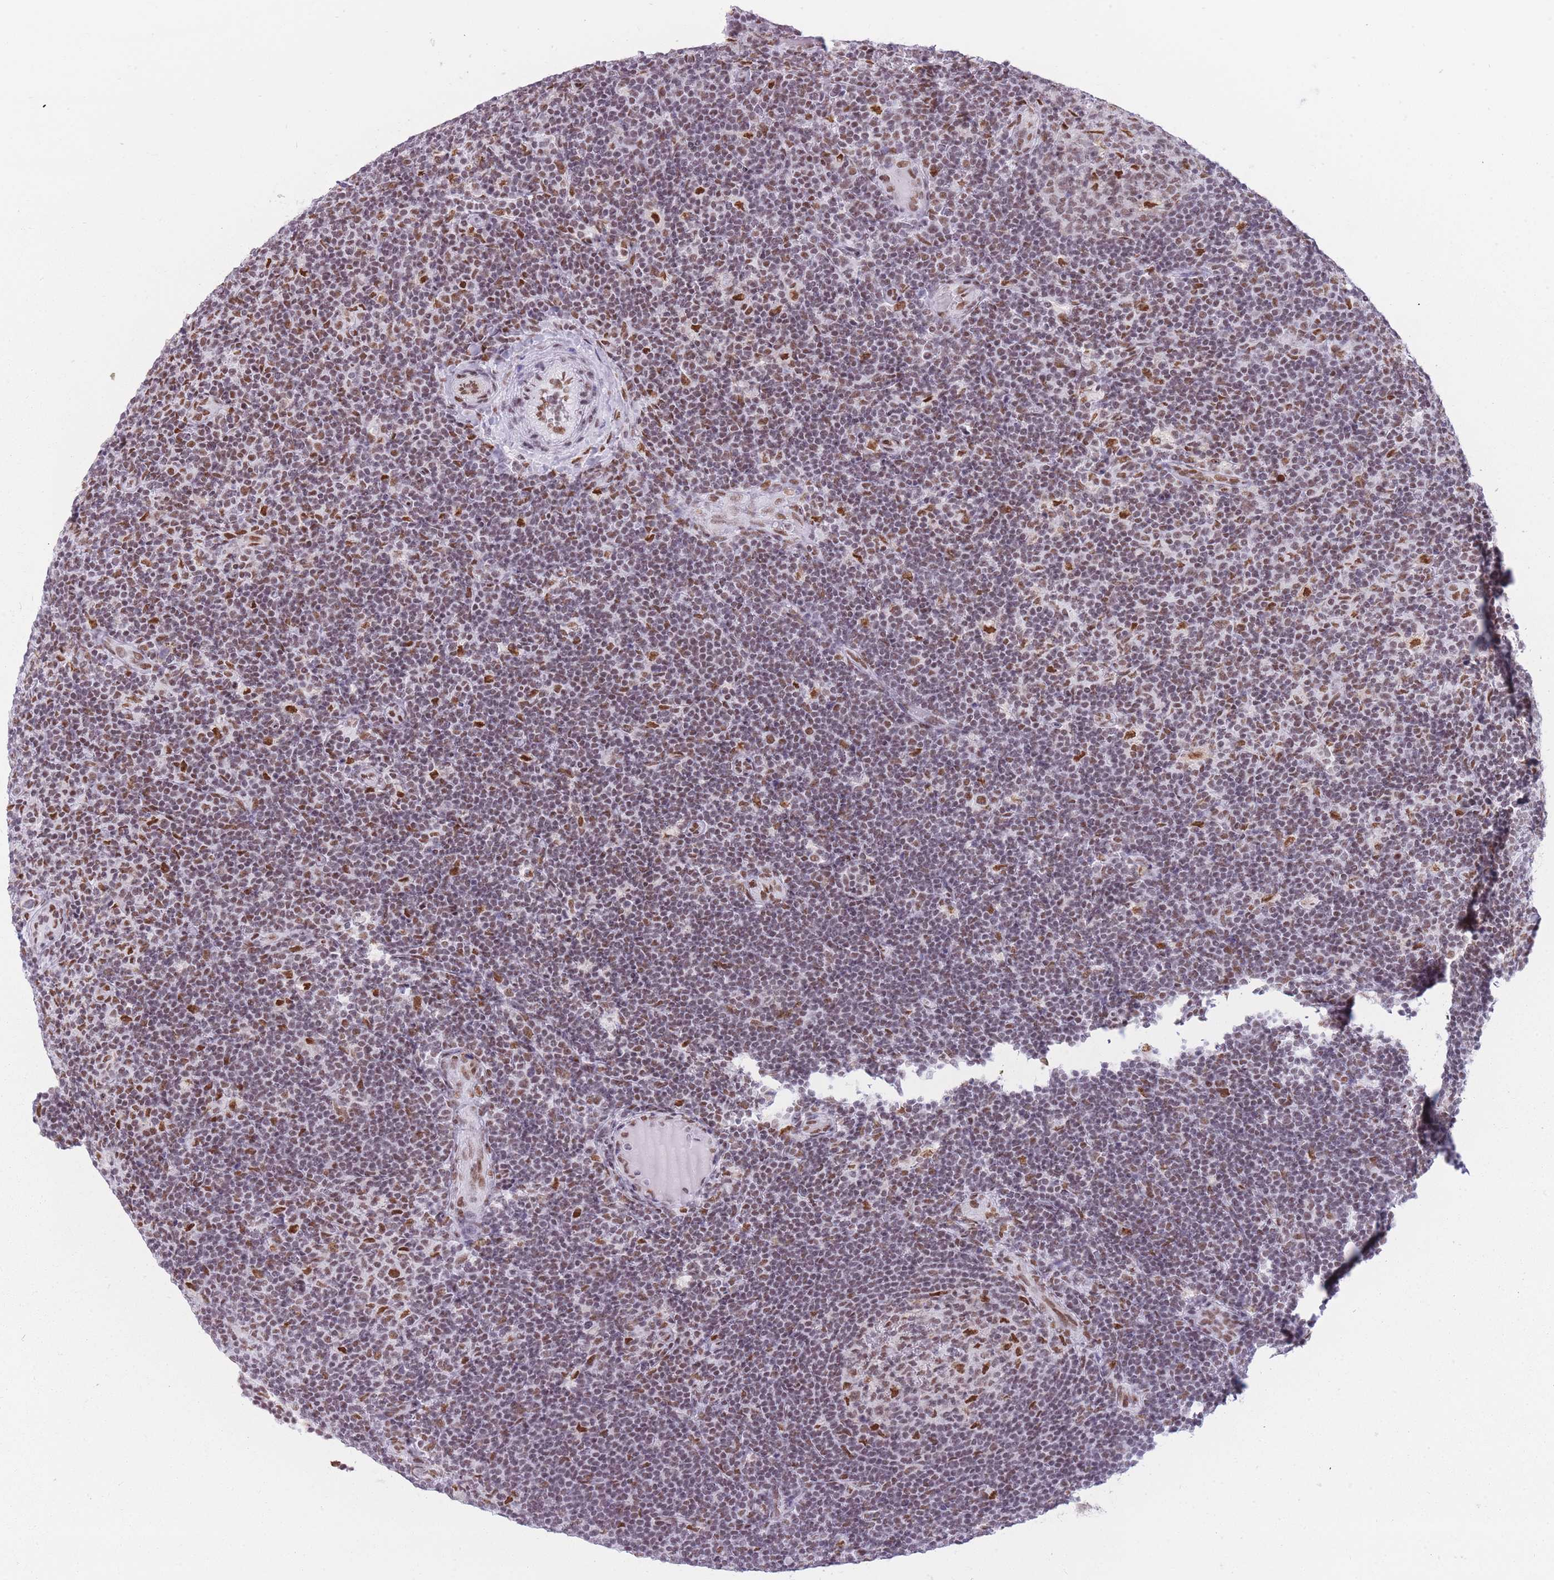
{"staining": {"intensity": "moderate", "quantity": ">75%", "location": "nuclear"}, "tissue": "lymphoma", "cell_type": "Tumor cells", "image_type": "cancer", "snomed": [{"axis": "morphology", "description": "Hodgkin's disease, NOS"}, {"axis": "topography", "description": "Lymph node"}], "caption": "DAB immunohistochemical staining of lymphoma displays moderate nuclear protein expression in approximately >75% of tumor cells.", "gene": "HNRNPUL1", "patient": {"sex": "female", "age": 57}}